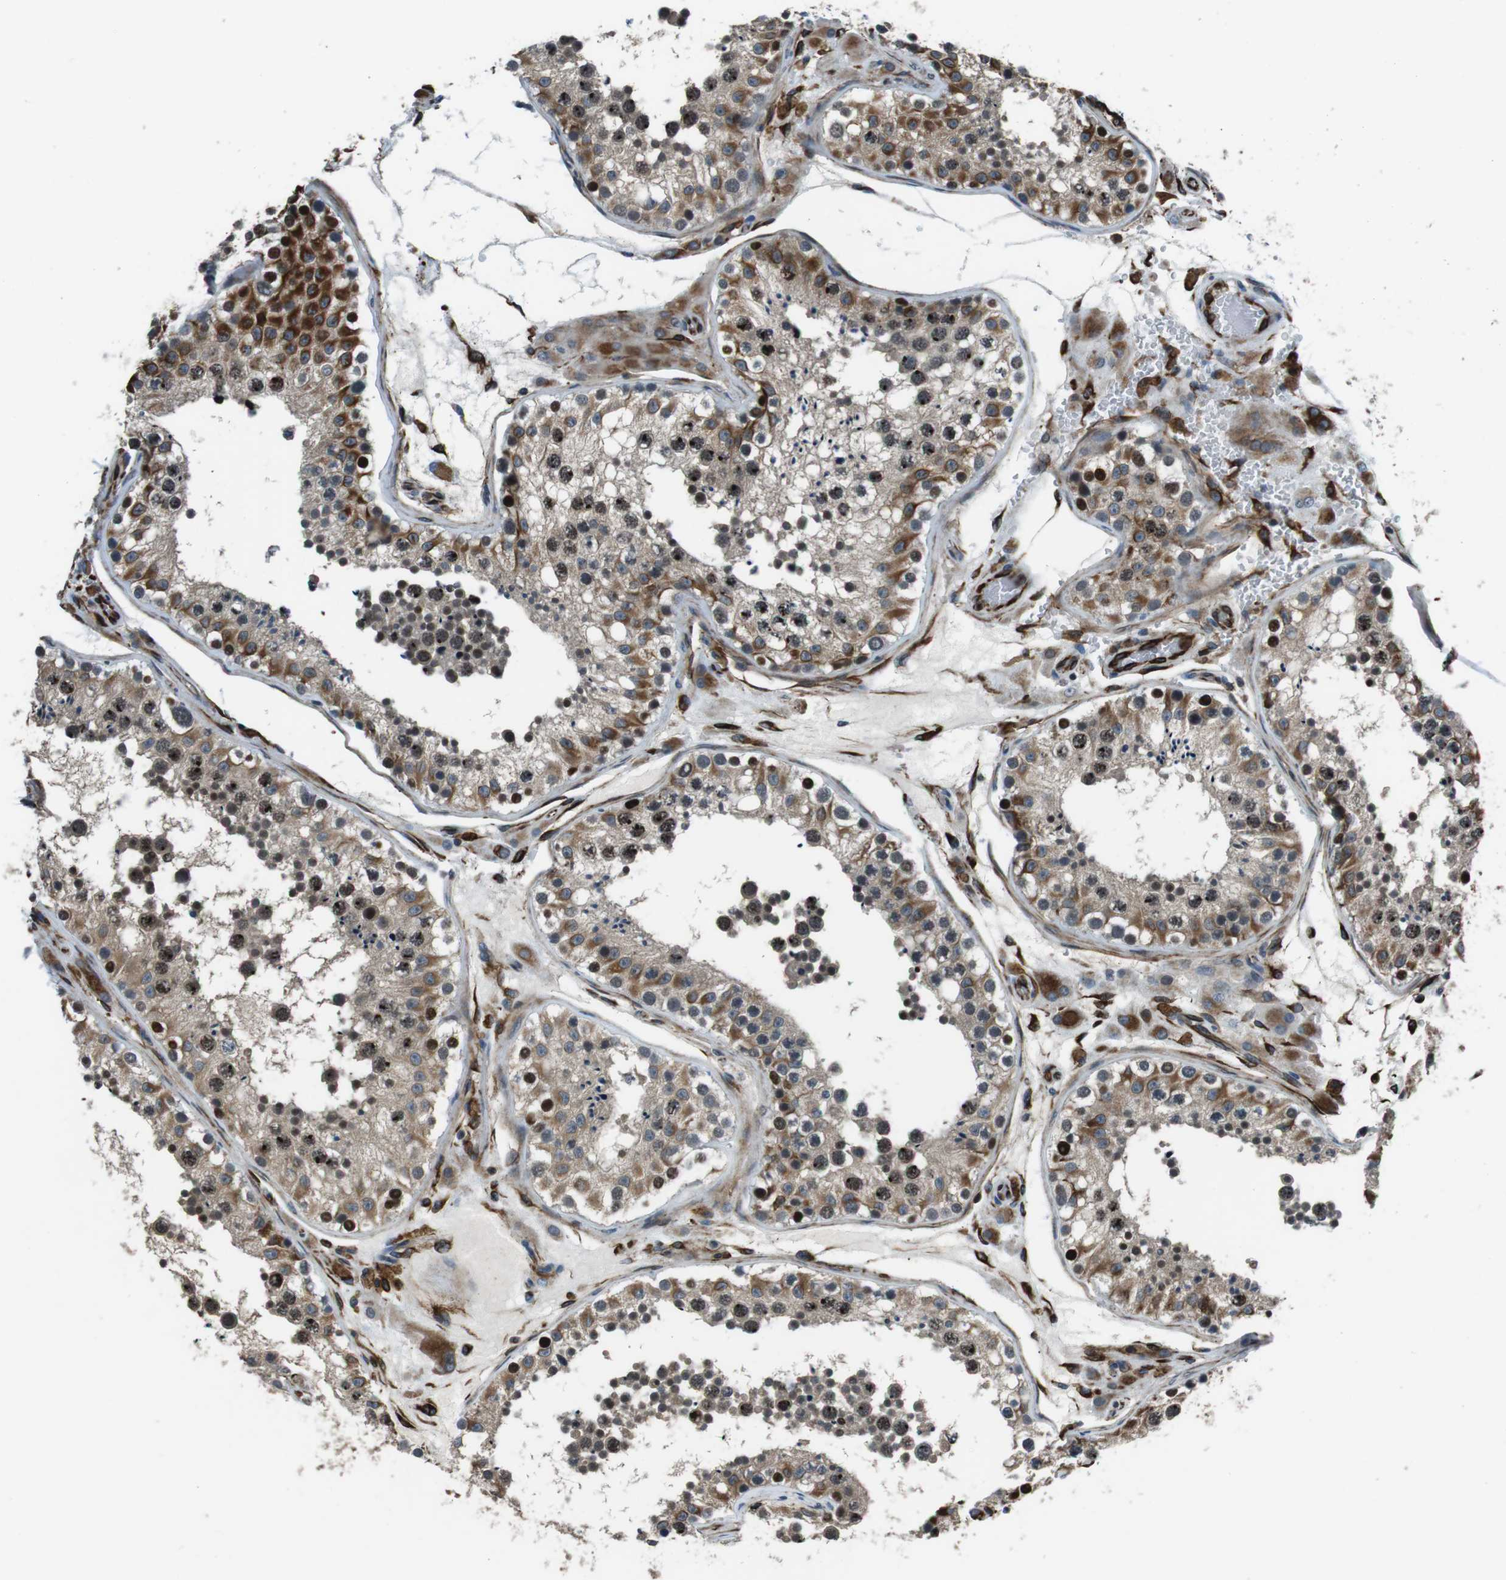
{"staining": {"intensity": "strong", "quantity": "25%-75%", "location": "cytoplasmic/membranous,nuclear"}, "tissue": "testis", "cell_type": "Cells in seminiferous ducts", "image_type": "normal", "snomed": [{"axis": "morphology", "description": "Normal tissue, NOS"}, {"axis": "topography", "description": "Testis"}], "caption": "Immunohistochemical staining of benign human testis reveals high levels of strong cytoplasmic/membranous,nuclear staining in about 25%-75% of cells in seminiferous ducts. Ihc stains the protein of interest in brown and the nuclei are stained blue.", "gene": "LRRC49", "patient": {"sex": "male", "age": 26}}